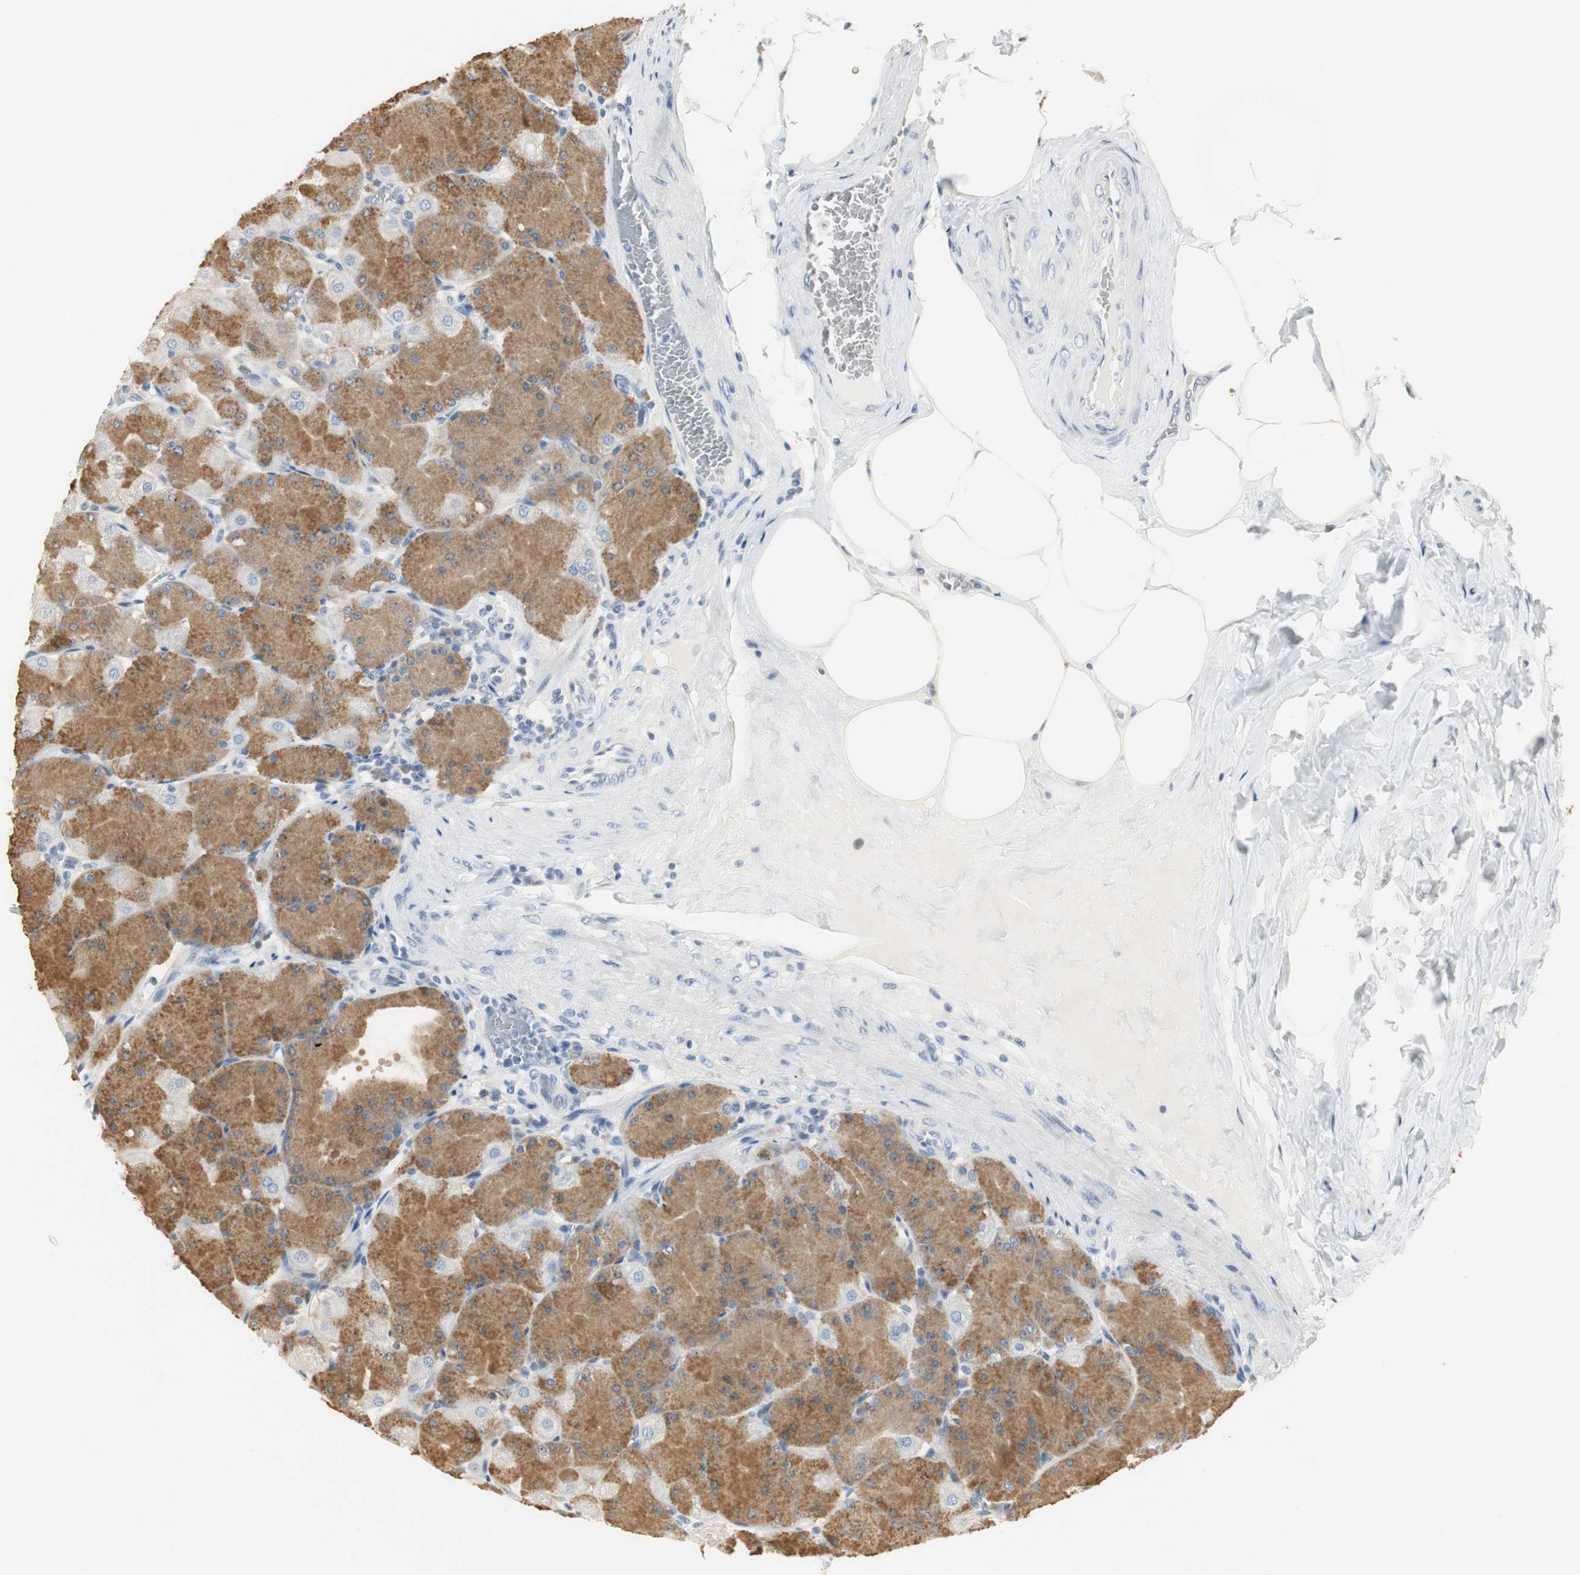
{"staining": {"intensity": "moderate", "quantity": "25%-75%", "location": "cytoplasmic/membranous"}, "tissue": "stomach", "cell_type": "Glandular cells", "image_type": "normal", "snomed": [{"axis": "morphology", "description": "Normal tissue, NOS"}, {"axis": "topography", "description": "Stomach, upper"}], "caption": "A micrograph showing moderate cytoplasmic/membranous positivity in approximately 25%-75% of glandular cells in unremarkable stomach, as visualized by brown immunohistochemical staining.", "gene": "CCT5", "patient": {"sex": "female", "age": 56}}